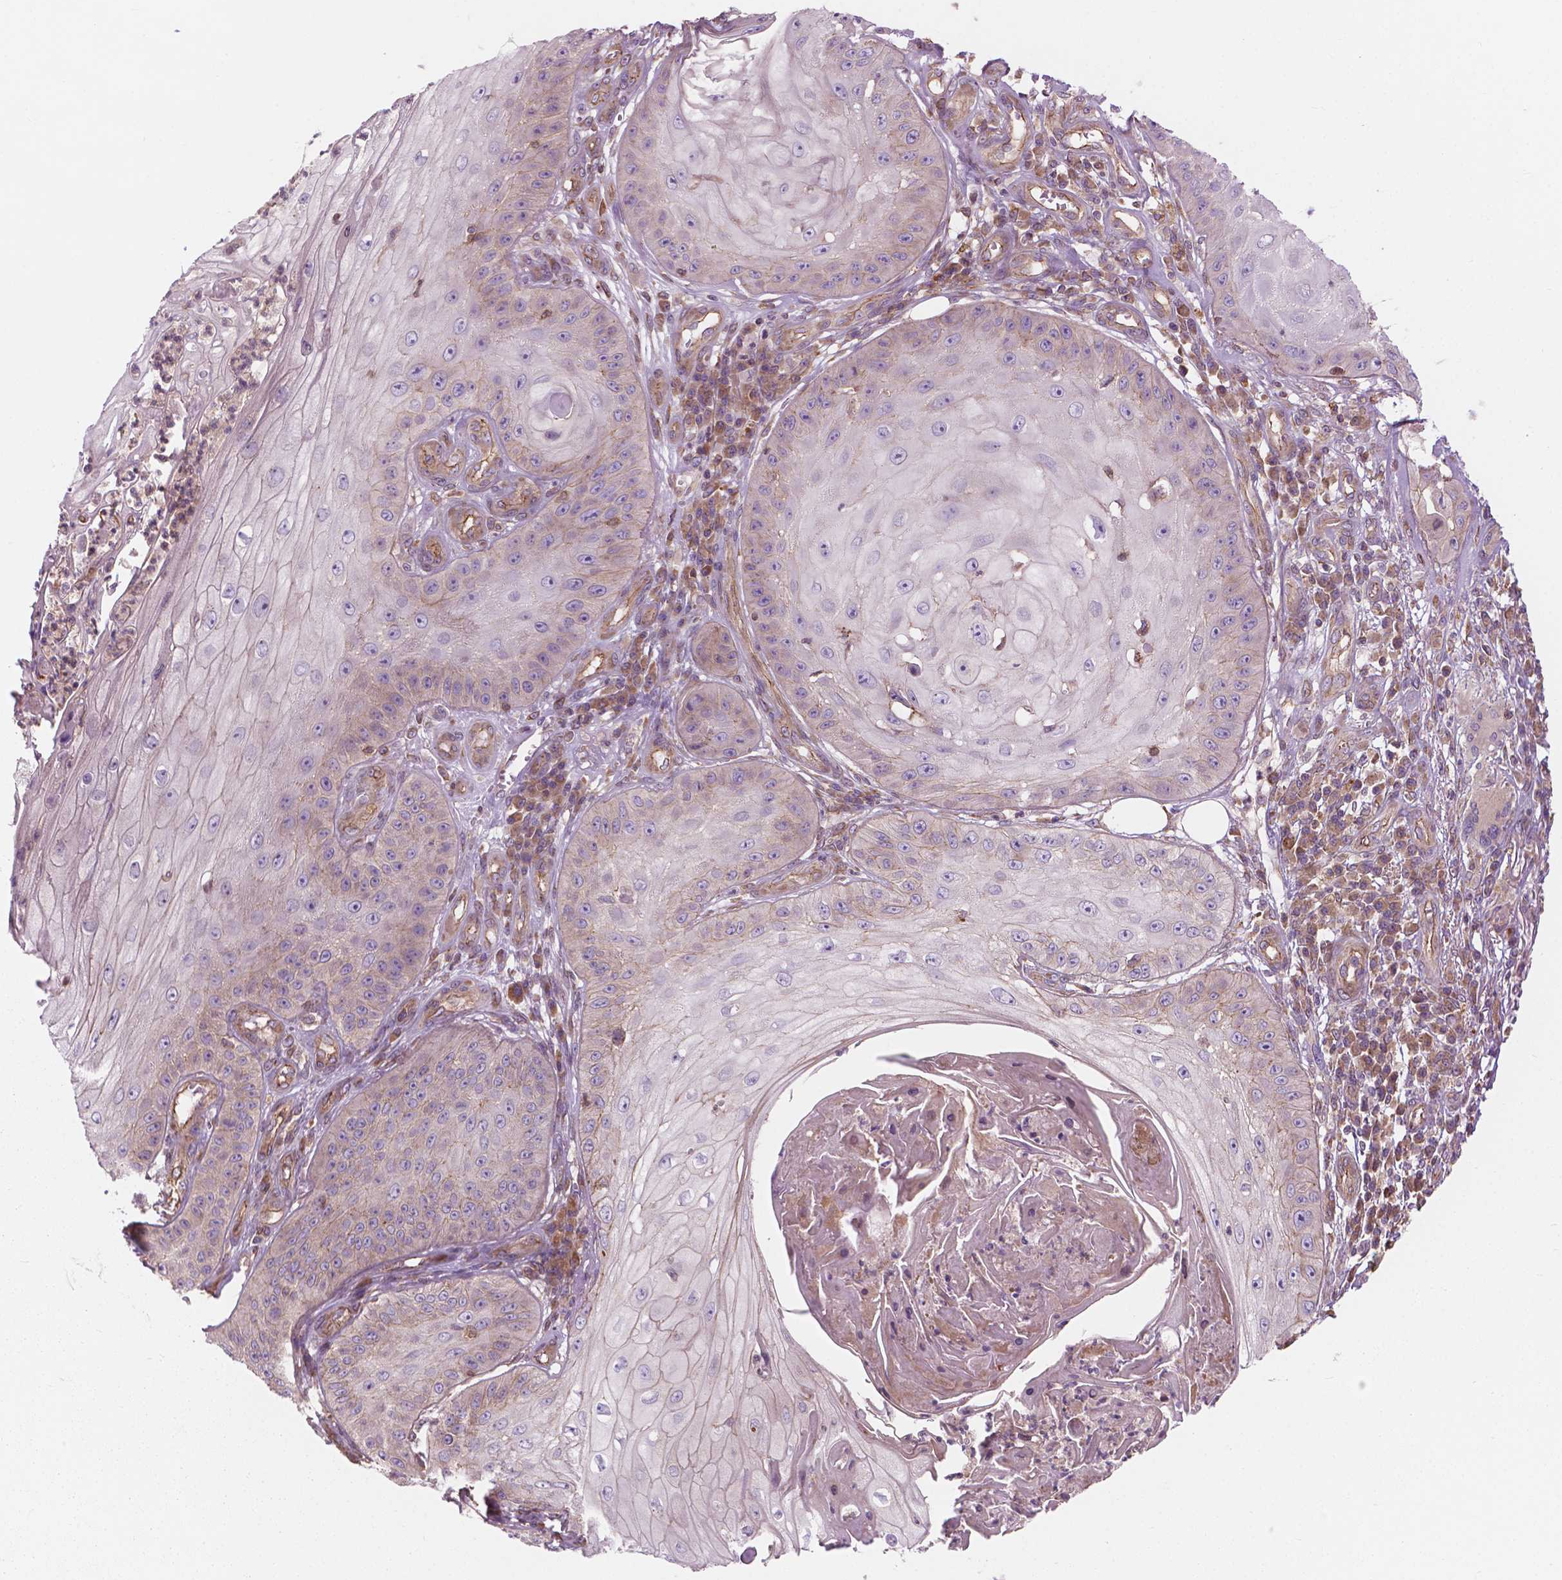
{"staining": {"intensity": "weak", "quantity": "<25%", "location": "cytoplasmic/membranous"}, "tissue": "skin cancer", "cell_type": "Tumor cells", "image_type": "cancer", "snomed": [{"axis": "morphology", "description": "Squamous cell carcinoma, NOS"}, {"axis": "topography", "description": "Skin"}], "caption": "Tumor cells are negative for protein expression in human skin cancer (squamous cell carcinoma). The staining was performed using DAB to visualize the protein expression in brown, while the nuclei were stained in blue with hematoxylin (Magnification: 20x).", "gene": "SURF4", "patient": {"sex": "male", "age": 70}}